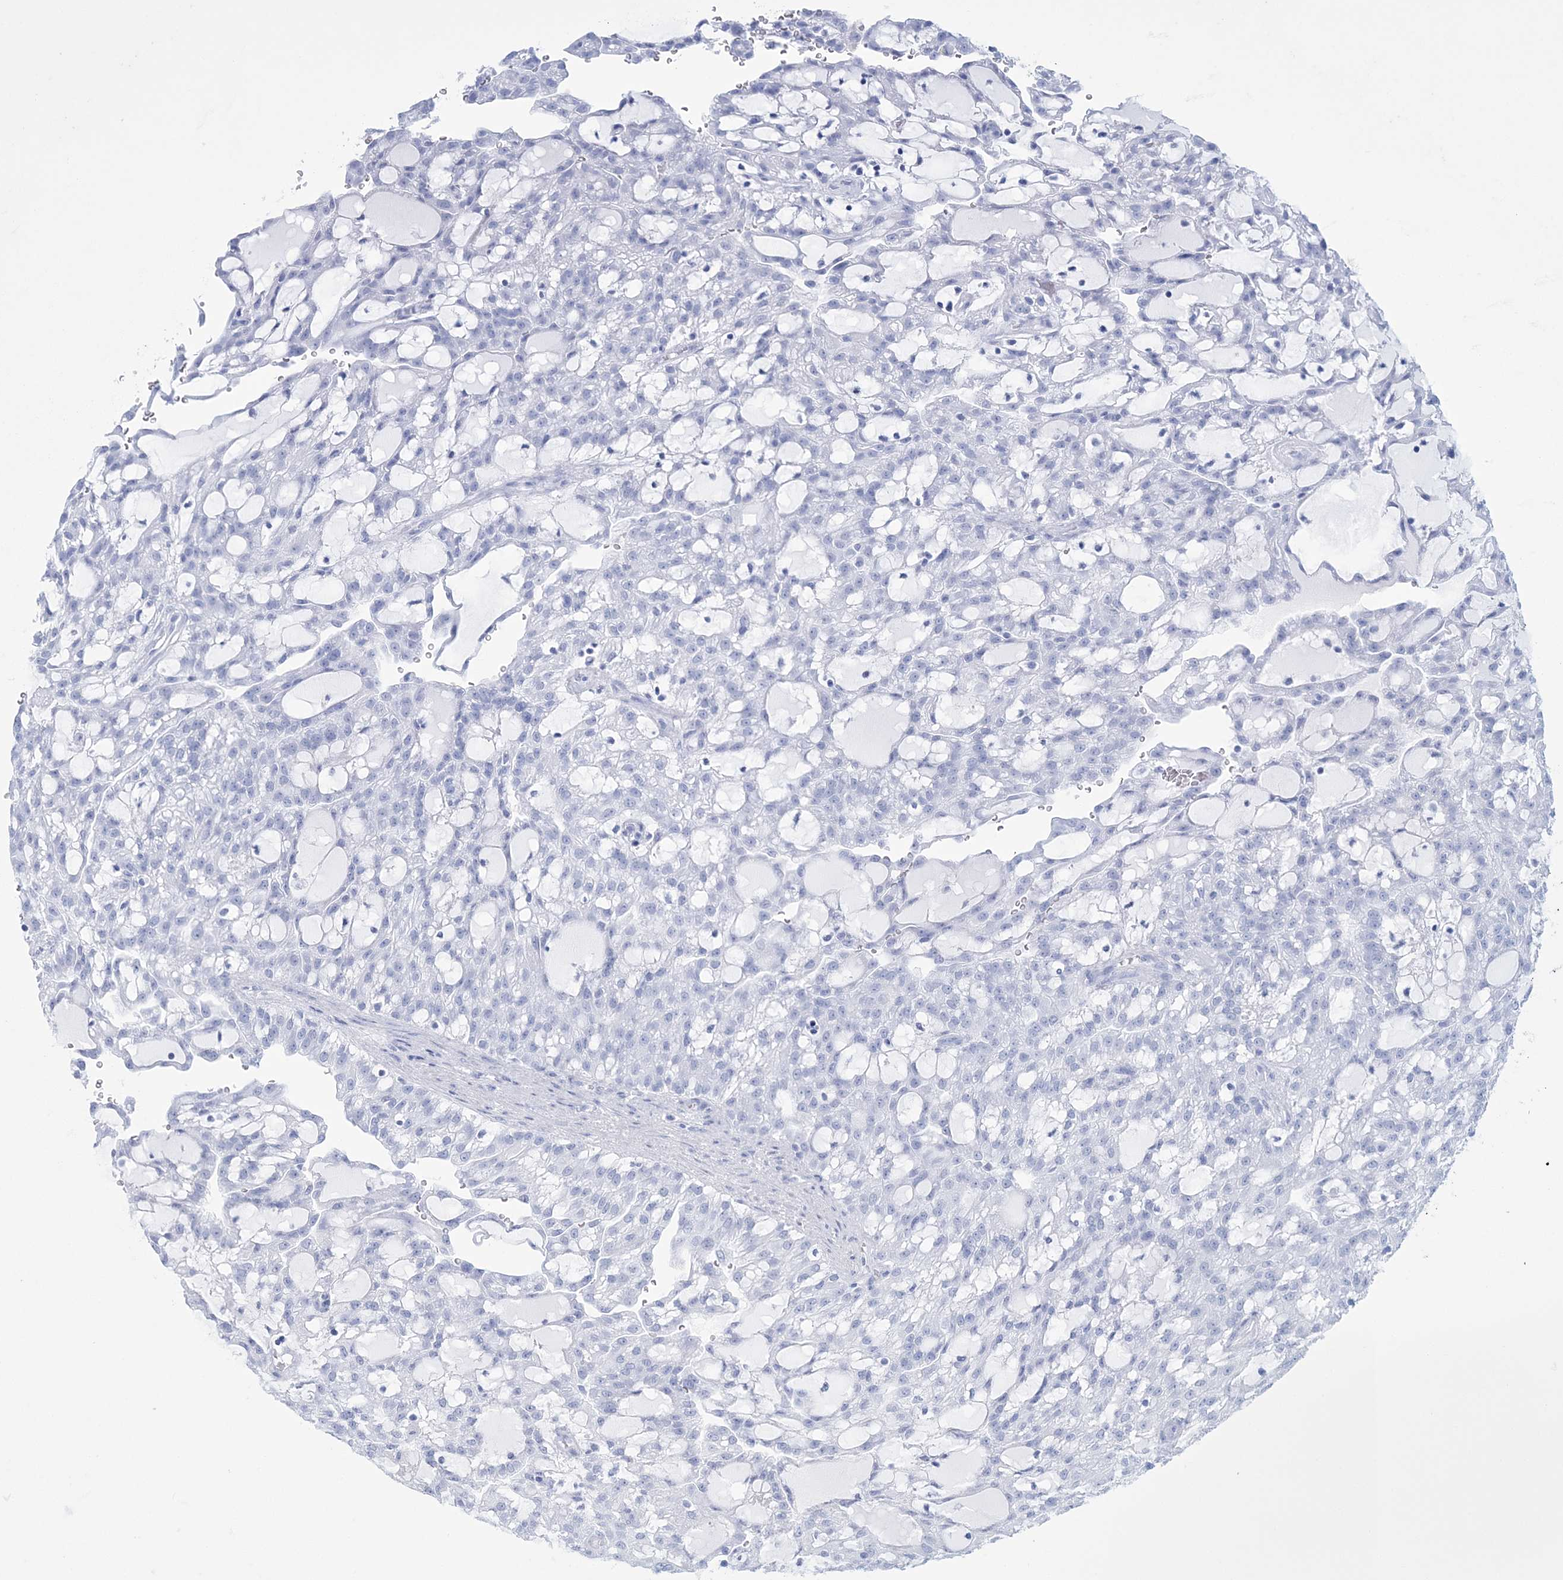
{"staining": {"intensity": "moderate", "quantity": "<25%", "location": "cytoplasmic/membranous"}, "tissue": "renal cancer", "cell_type": "Tumor cells", "image_type": "cancer", "snomed": [{"axis": "morphology", "description": "Adenocarcinoma, NOS"}, {"axis": "topography", "description": "Kidney"}], "caption": "Immunohistochemistry (IHC) micrograph of neoplastic tissue: renal adenocarcinoma stained using IHC exhibits low levels of moderate protein expression localized specifically in the cytoplasmic/membranous of tumor cells, appearing as a cytoplasmic/membranous brown color.", "gene": "CES4A", "patient": {"sex": "male", "age": 63}}